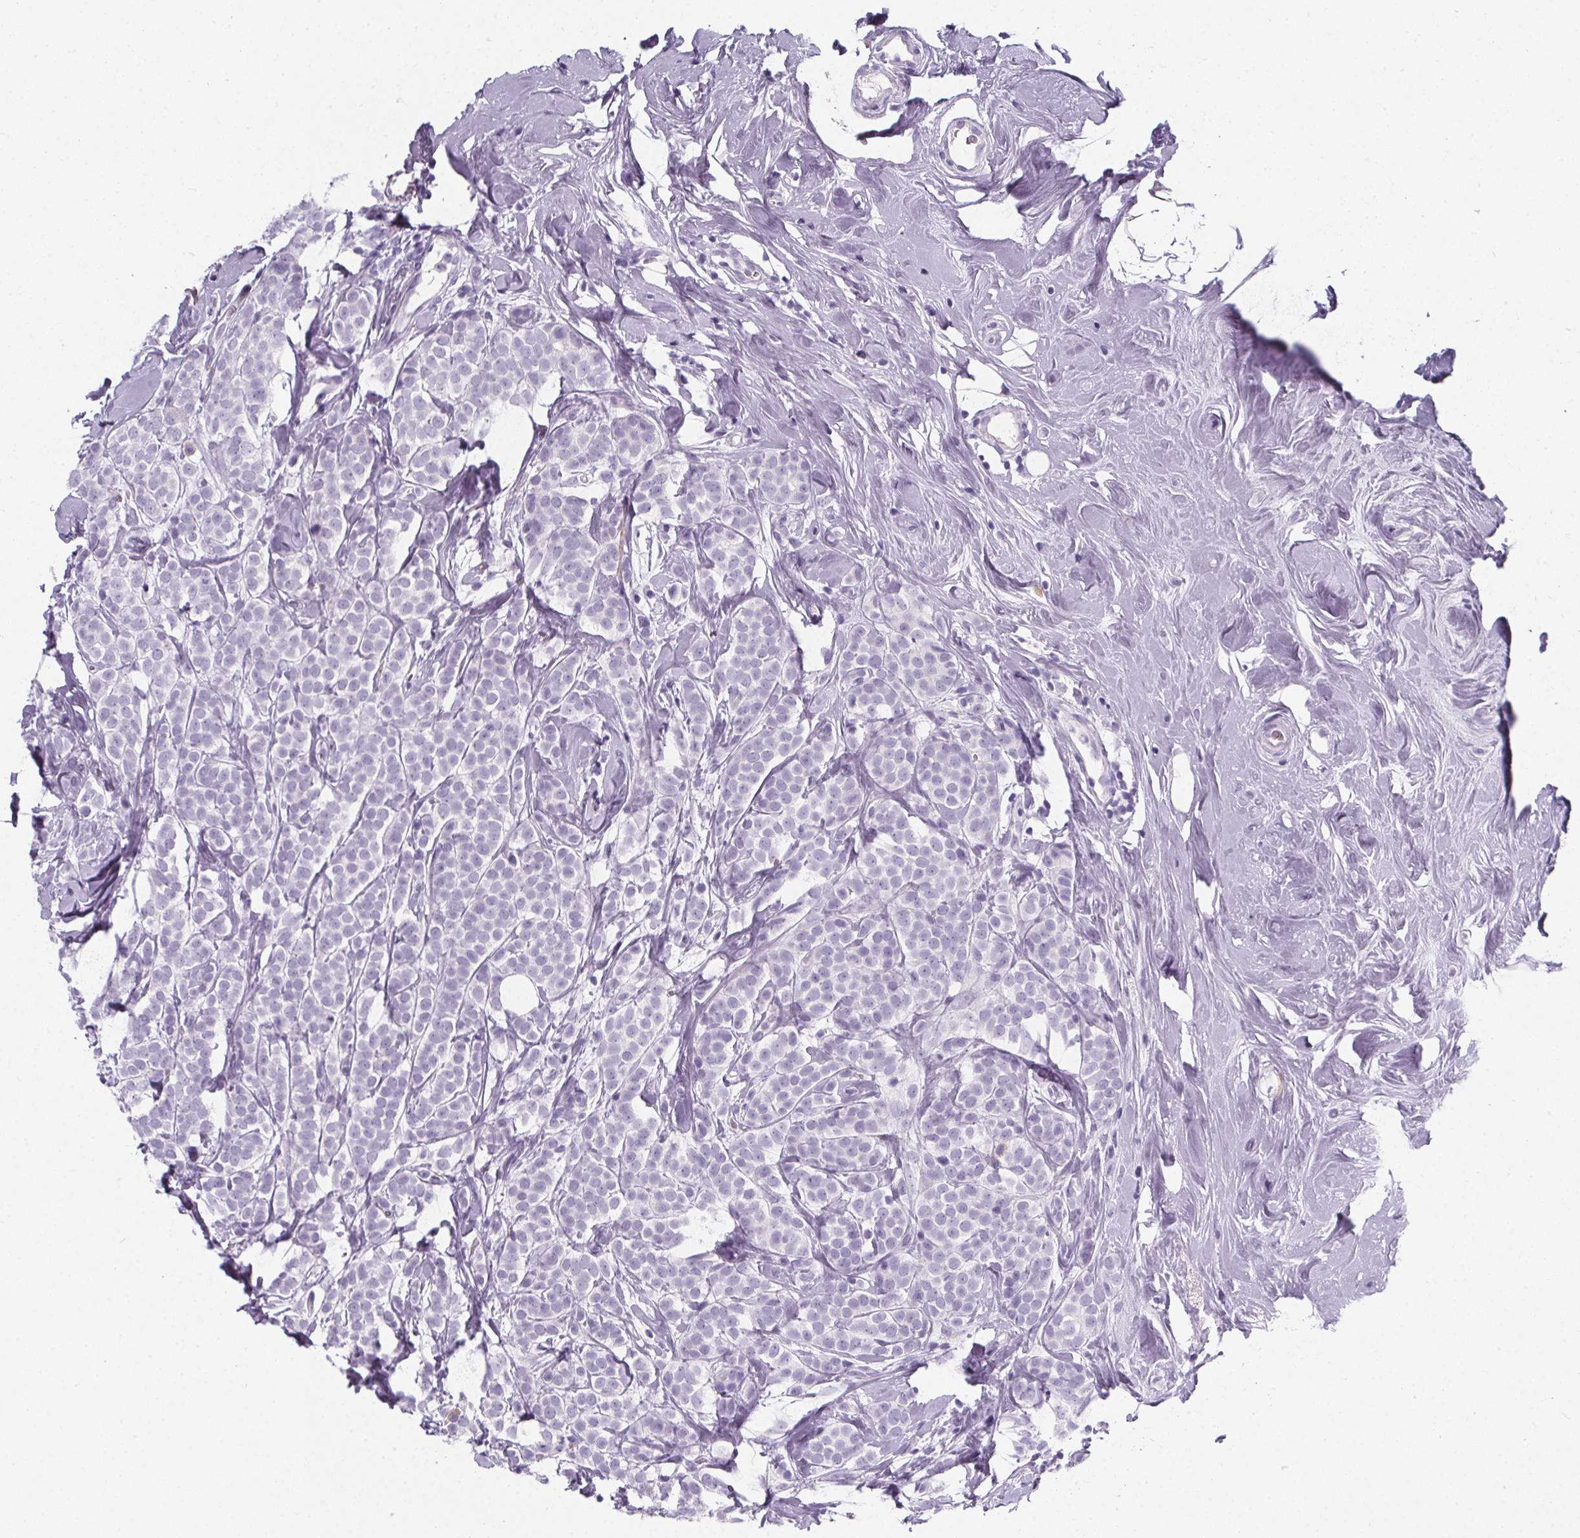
{"staining": {"intensity": "negative", "quantity": "none", "location": "none"}, "tissue": "breast cancer", "cell_type": "Tumor cells", "image_type": "cancer", "snomed": [{"axis": "morphology", "description": "Lobular carcinoma"}, {"axis": "topography", "description": "Breast"}], "caption": "A photomicrograph of human lobular carcinoma (breast) is negative for staining in tumor cells.", "gene": "ADRB1", "patient": {"sex": "female", "age": 49}}